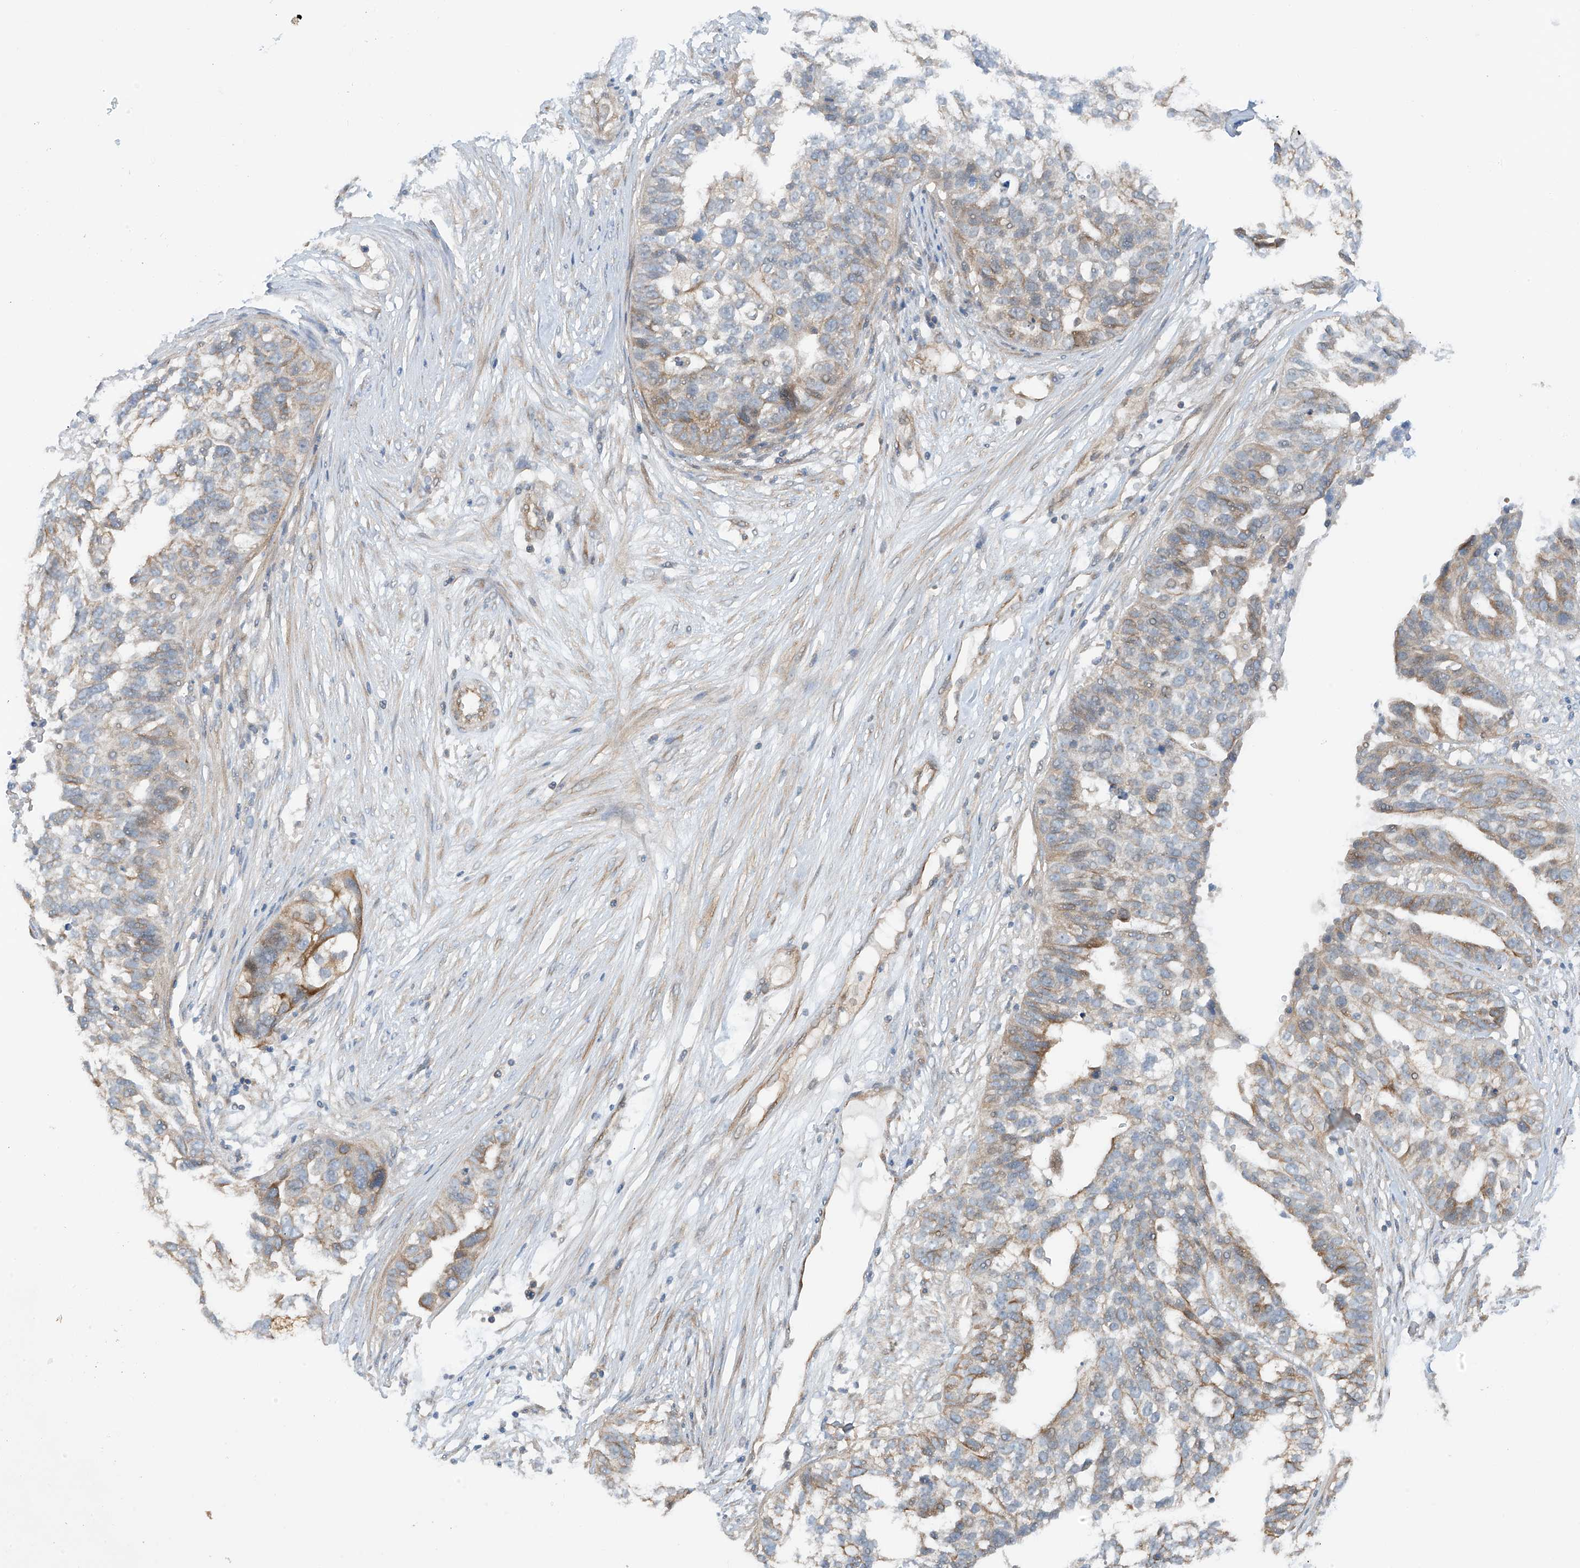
{"staining": {"intensity": "moderate", "quantity": "<25%", "location": "cytoplasmic/membranous"}, "tissue": "ovarian cancer", "cell_type": "Tumor cells", "image_type": "cancer", "snomed": [{"axis": "morphology", "description": "Cystadenocarcinoma, serous, NOS"}, {"axis": "topography", "description": "Ovary"}], "caption": "Brown immunohistochemical staining in human ovarian cancer exhibits moderate cytoplasmic/membranous staining in about <25% of tumor cells. (Stains: DAB in brown, nuclei in blue, Microscopy: brightfield microscopy at high magnification).", "gene": "RPAIN", "patient": {"sex": "female", "age": 59}}